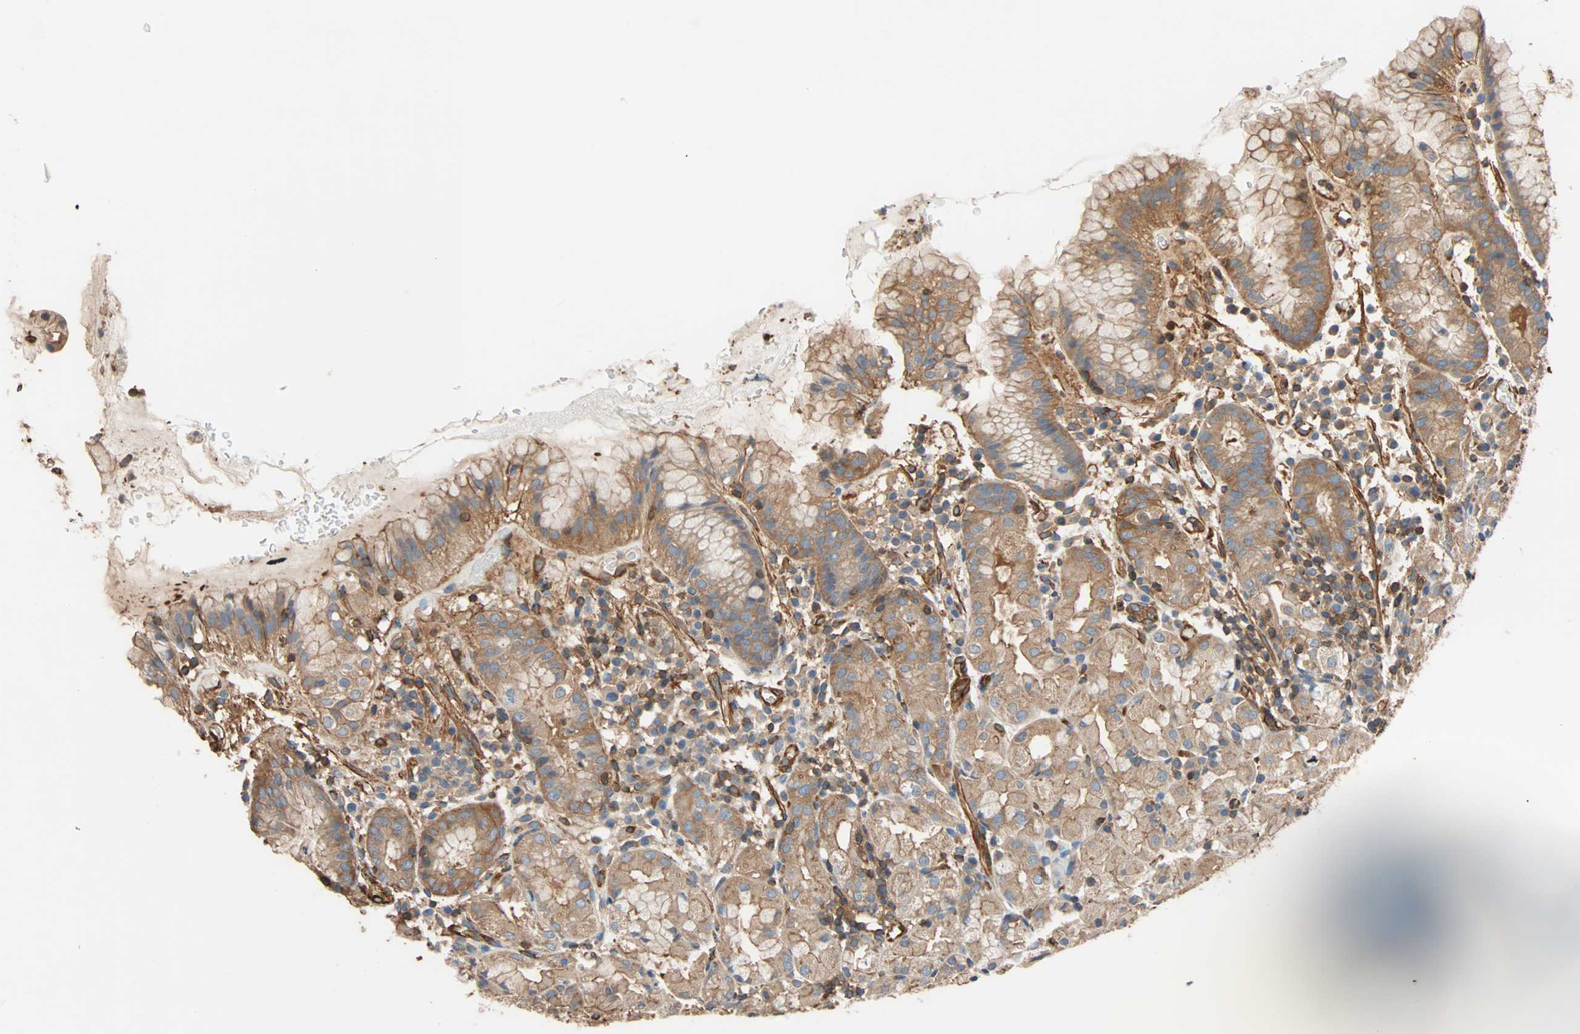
{"staining": {"intensity": "moderate", "quantity": ">75%", "location": "cytoplasmic/membranous"}, "tissue": "stomach", "cell_type": "Glandular cells", "image_type": "normal", "snomed": [{"axis": "morphology", "description": "Normal tissue, NOS"}, {"axis": "topography", "description": "Stomach"}, {"axis": "topography", "description": "Stomach, lower"}], "caption": "A brown stain highlights moderate cytoplasmic/membranous expression of a protein in glandular cells of benign stomach. Using DAB (3,3'-diaminobenzidine) (brown) and hematoxylin (blue) stains, captured at high magnification using brightfield microscopy.", "gene": "GALNT10", "patient": {"sex": "female", "age": 75}}